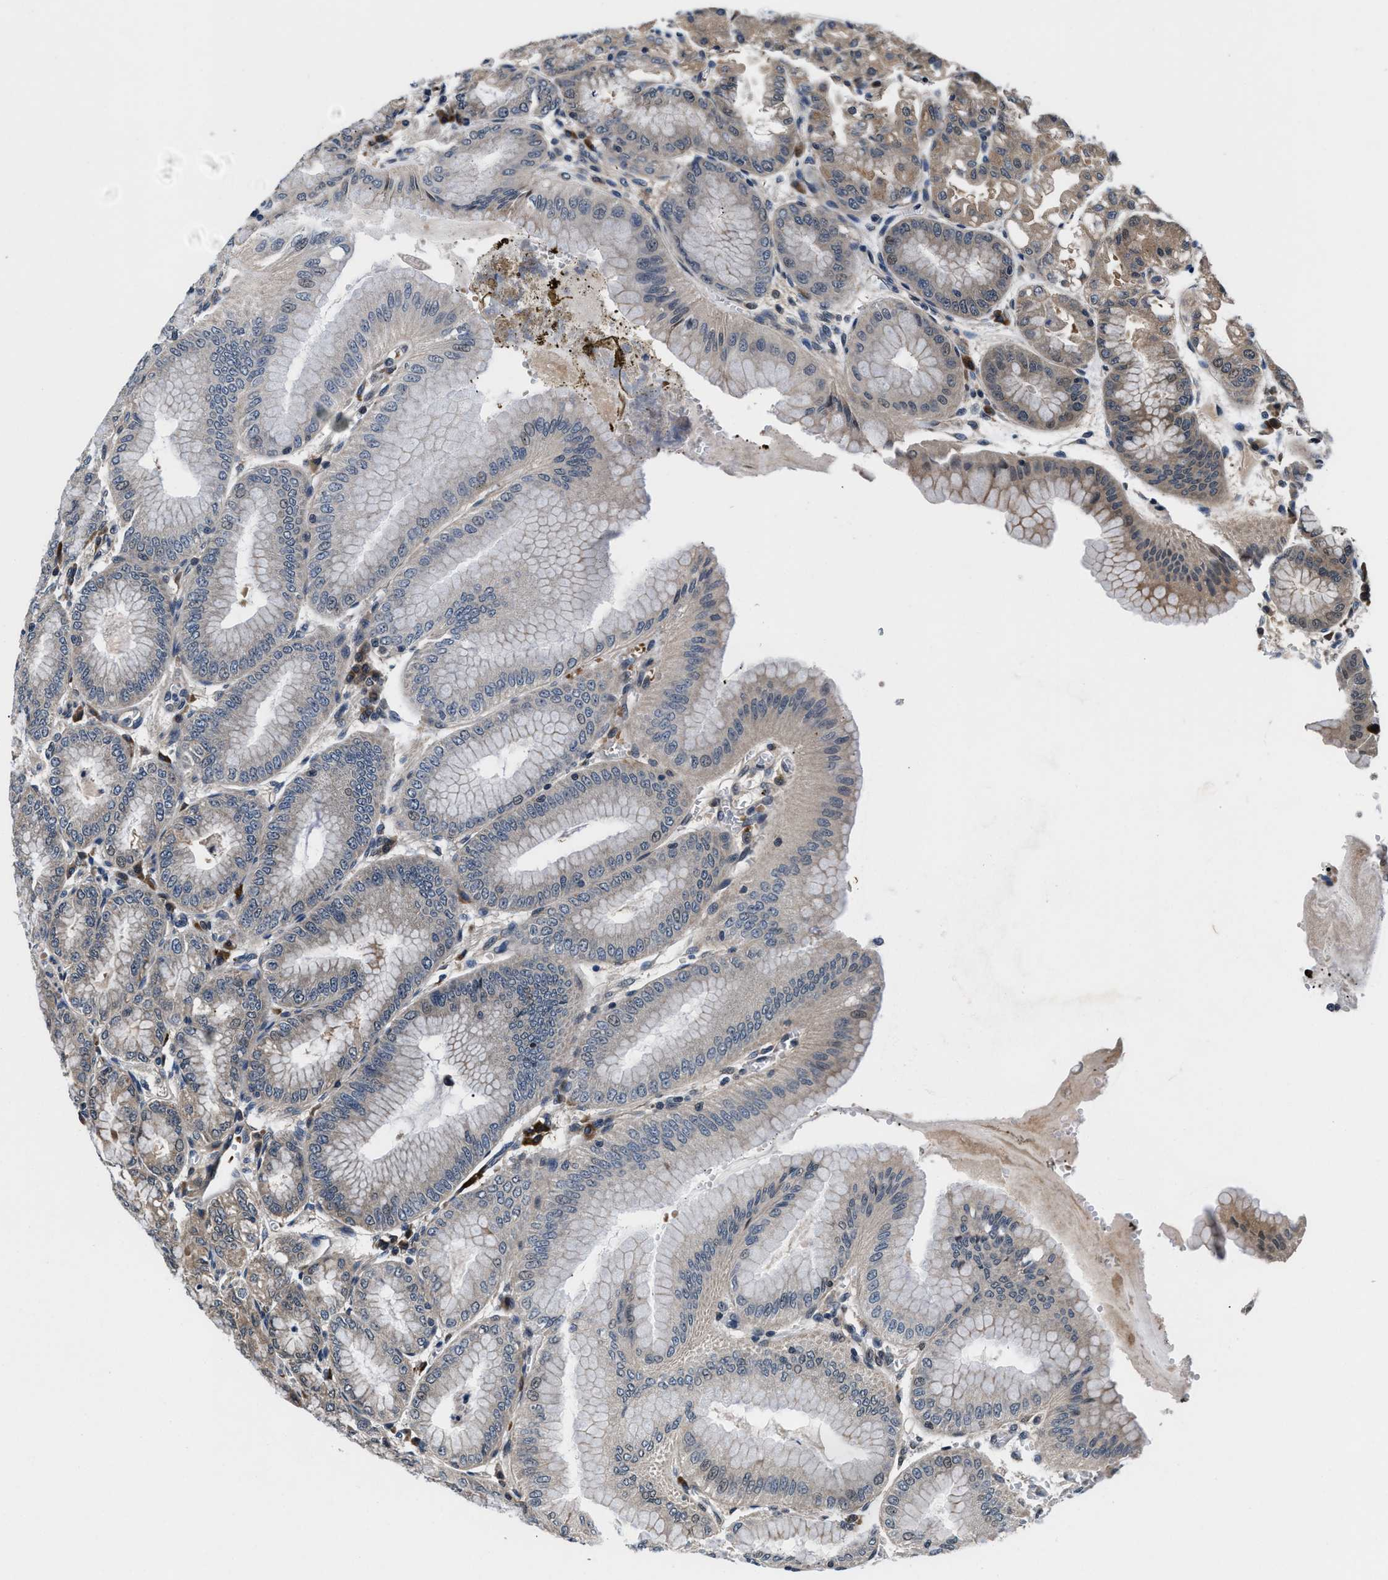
{"staining": {"intensity": "weak", "quantity": "25%-75%", "location": "cytoplasmic/membranous"}, "tissue": "stomach", "cell_type": "Glandular cells", "image_type": "normal", "snomed": [{"axis": "morphology", "description": "Normal tissue, NOS"}, {"axis": "topography", "description": "Stomach, lower"}], "caption": "Immunohistochemical staining of unremarkable human stomach demonstrates low levels of weak cytoplasmic/membranous positivity in approximately 25%-75% of glandular cells.", "gene": "PRPSAP2", "patient": {"sex": "male", "age": 71}}